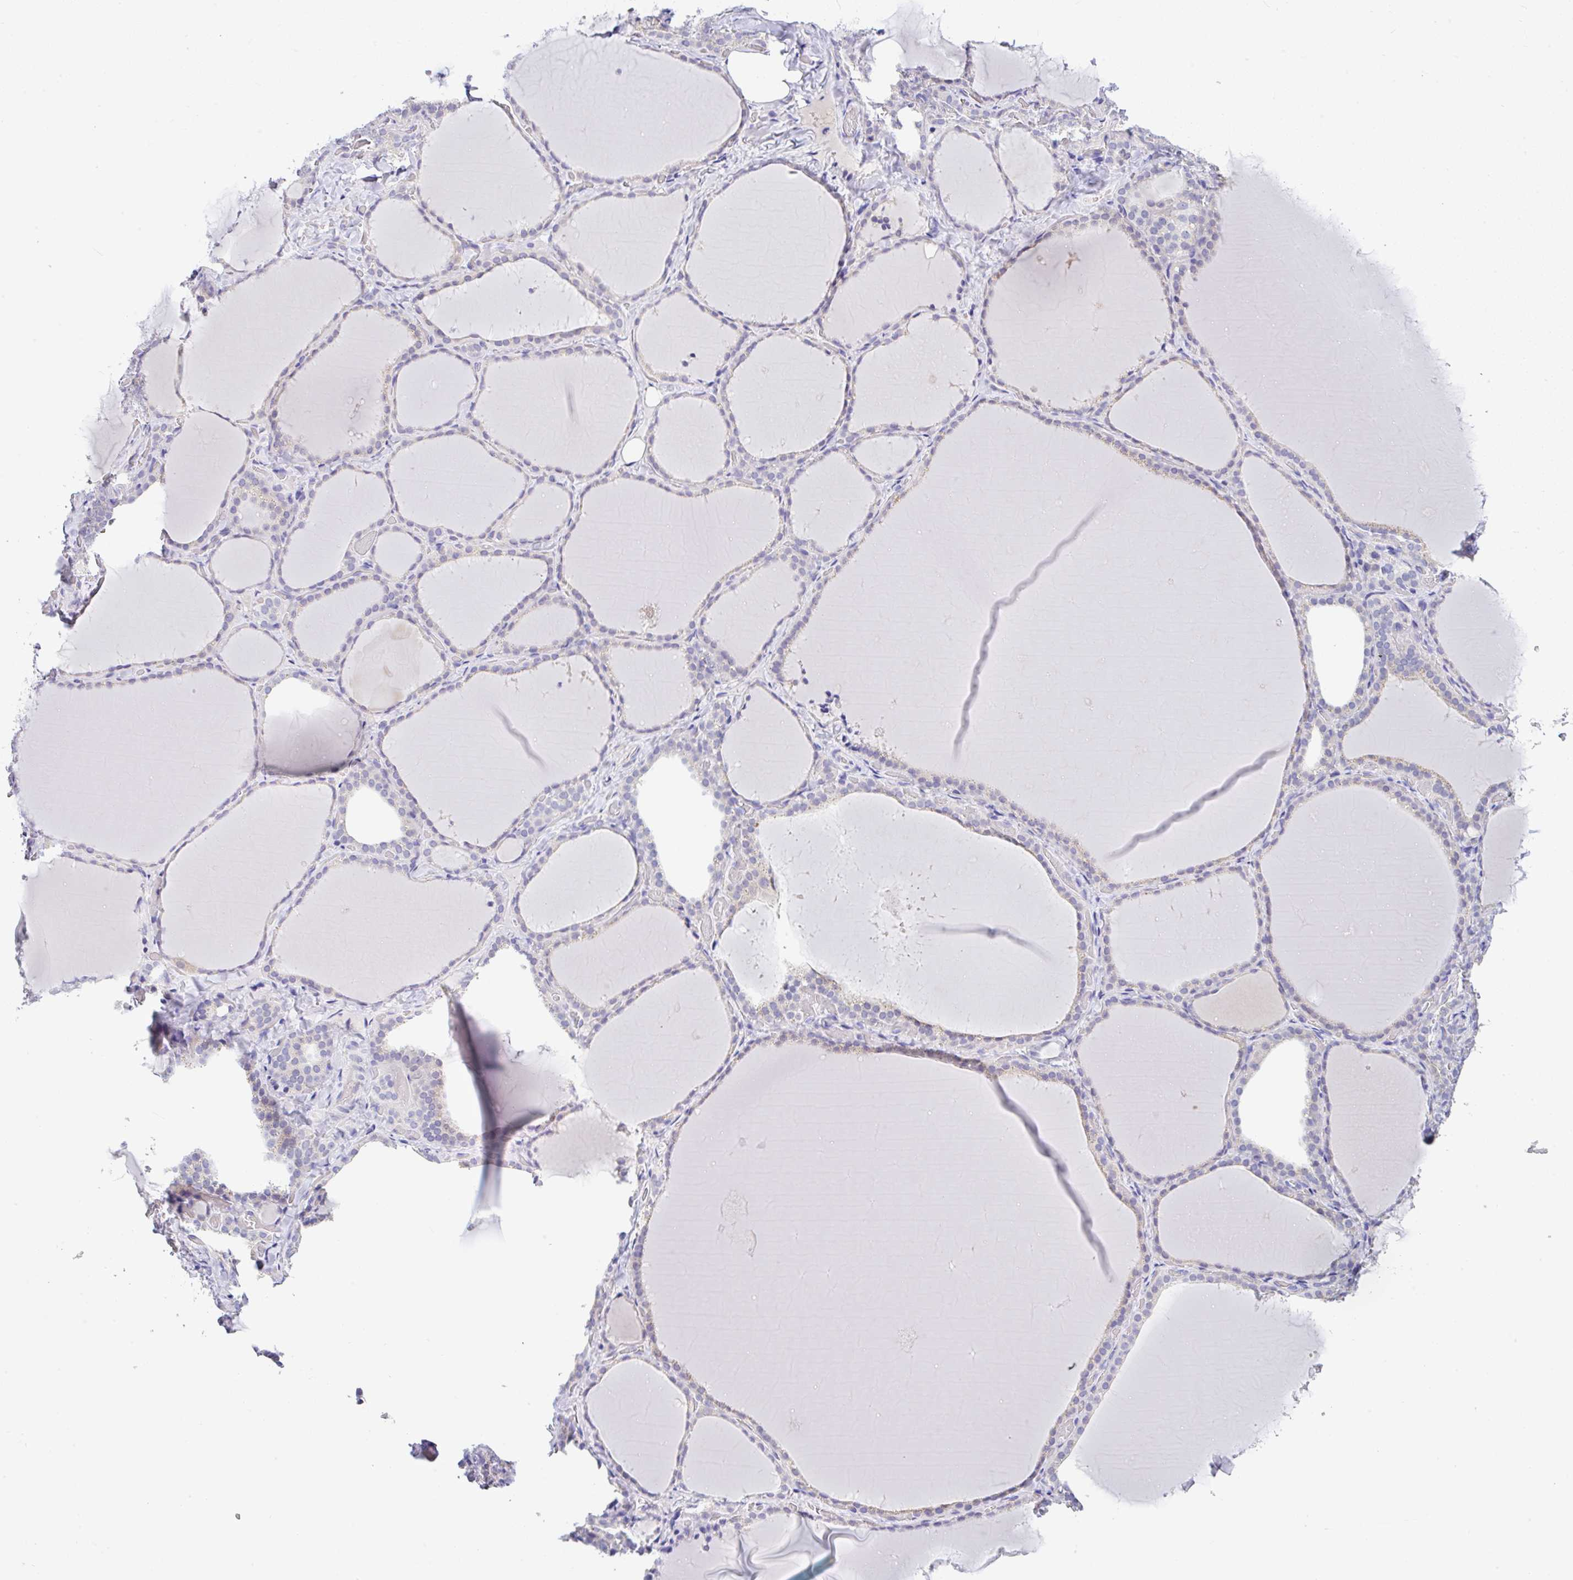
{"staining": {"intensity": "negative", "quantity": "none", "location": "none"}, "tissue": "thyroid gland", "cell_type": "Glandular cells", "image_type": "normal", "snomed": [{"axis": "morphology", "description": "Normal tissue, NOS"}, {"axis": "topography", "description": "Thyroid gland"}], "caption": "DAB immunohistochemical staining of unremarkable human thyroid gland demonstrates no significant positivity in glandular cells.", "gene": "SERPINE3", "patient": {"sex": "female", "age": 22}}